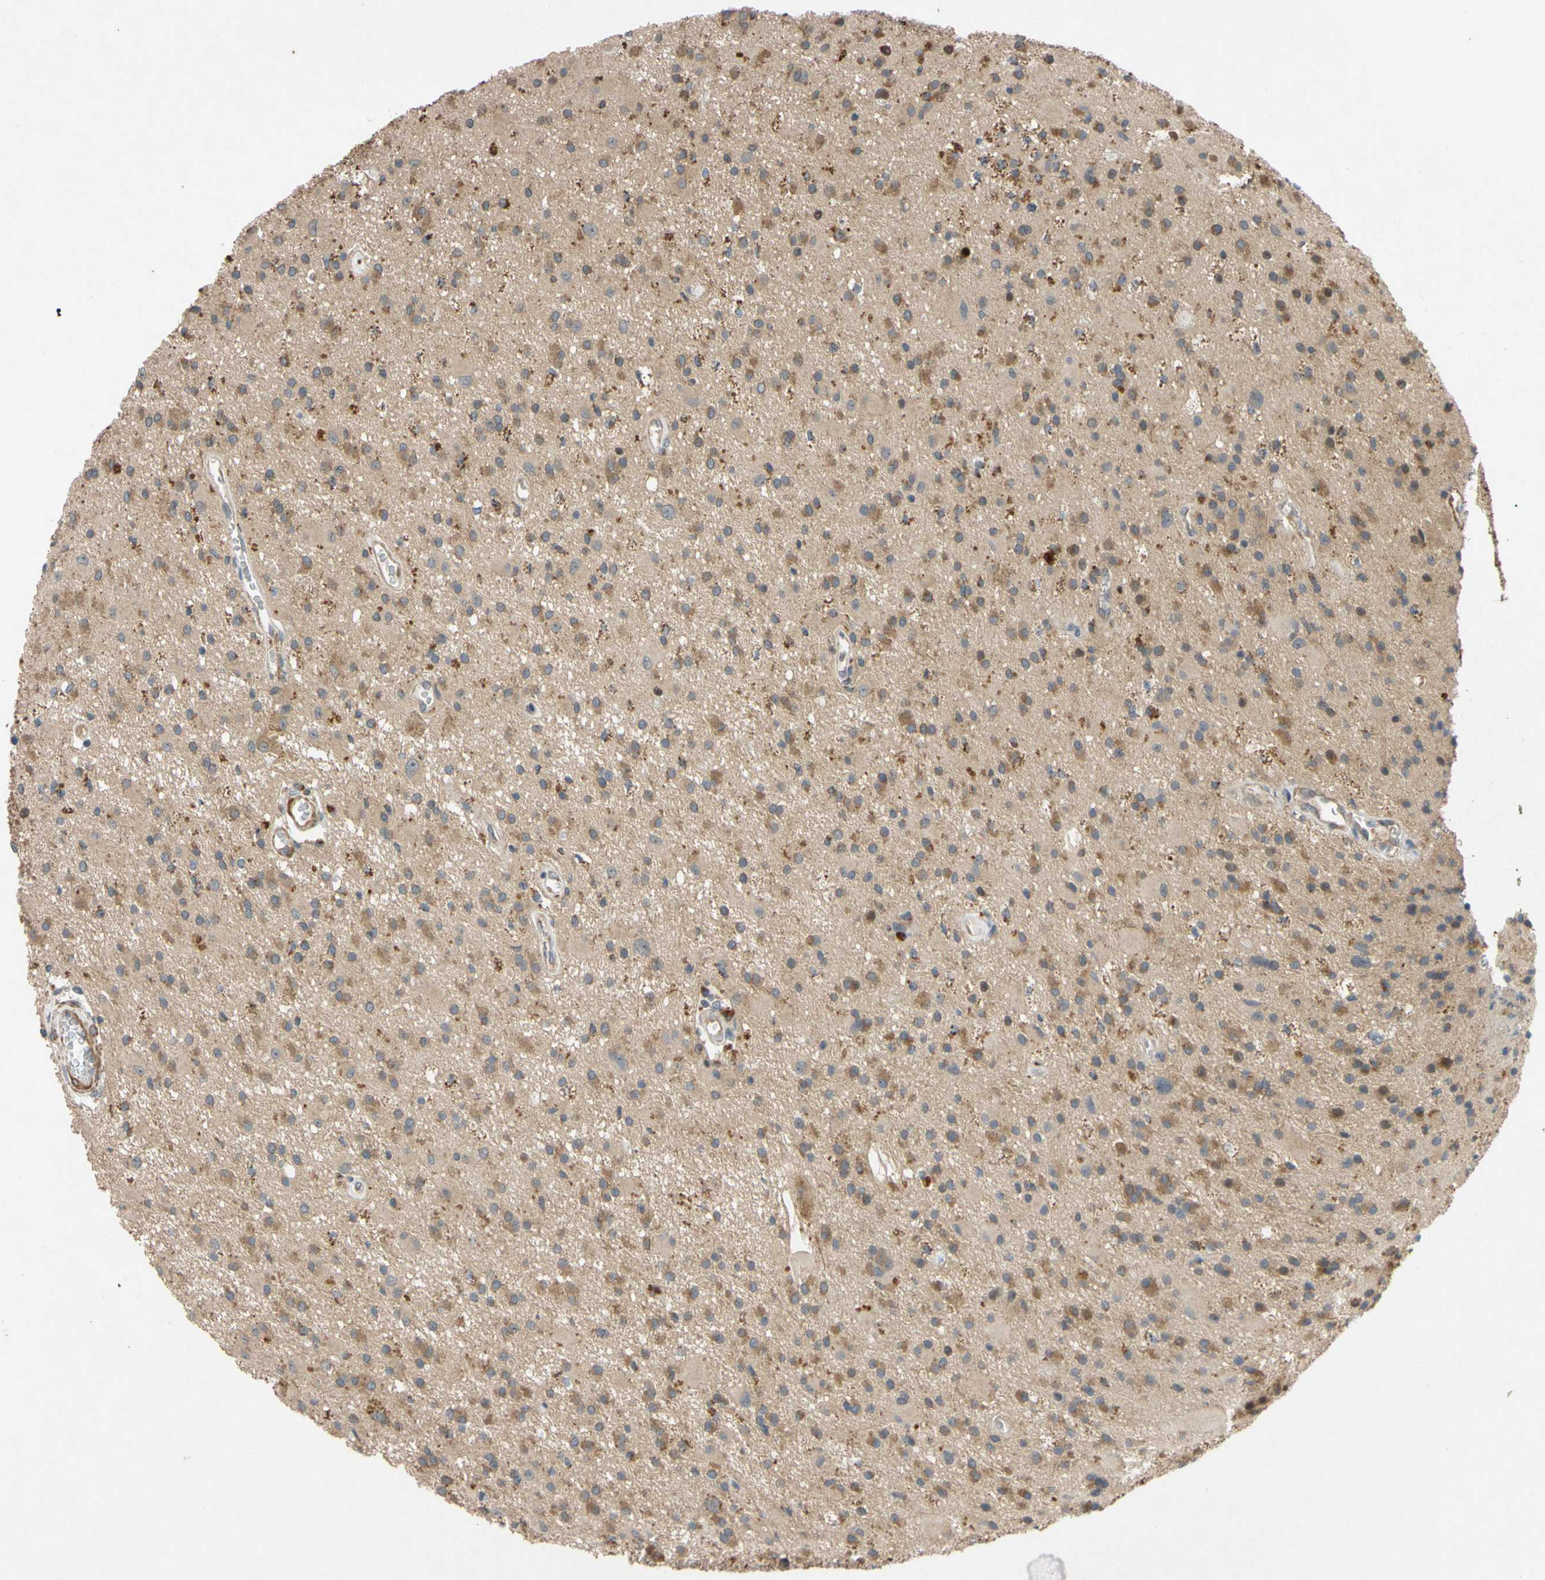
{"staining": {"intensity": "moderate", "quantity": "25%-75%", "location": "cytoplasmic/membranous"}, "tissue": "glioma", "cell_type": "Tumor cells", "image_type": "cancer", "snomed": [{"axis": "morphology", "description": "Glioma, malignant, Low grade"}, {"axis": "topography", "description": "Brain"}], "caption": "Glioma tissue shows moderate cytoplasmic/membranous positivity in approximately 25%-75% of tumor cells", "gene": "PARD6A", "patient": {"sex": "male", "age": 58}}